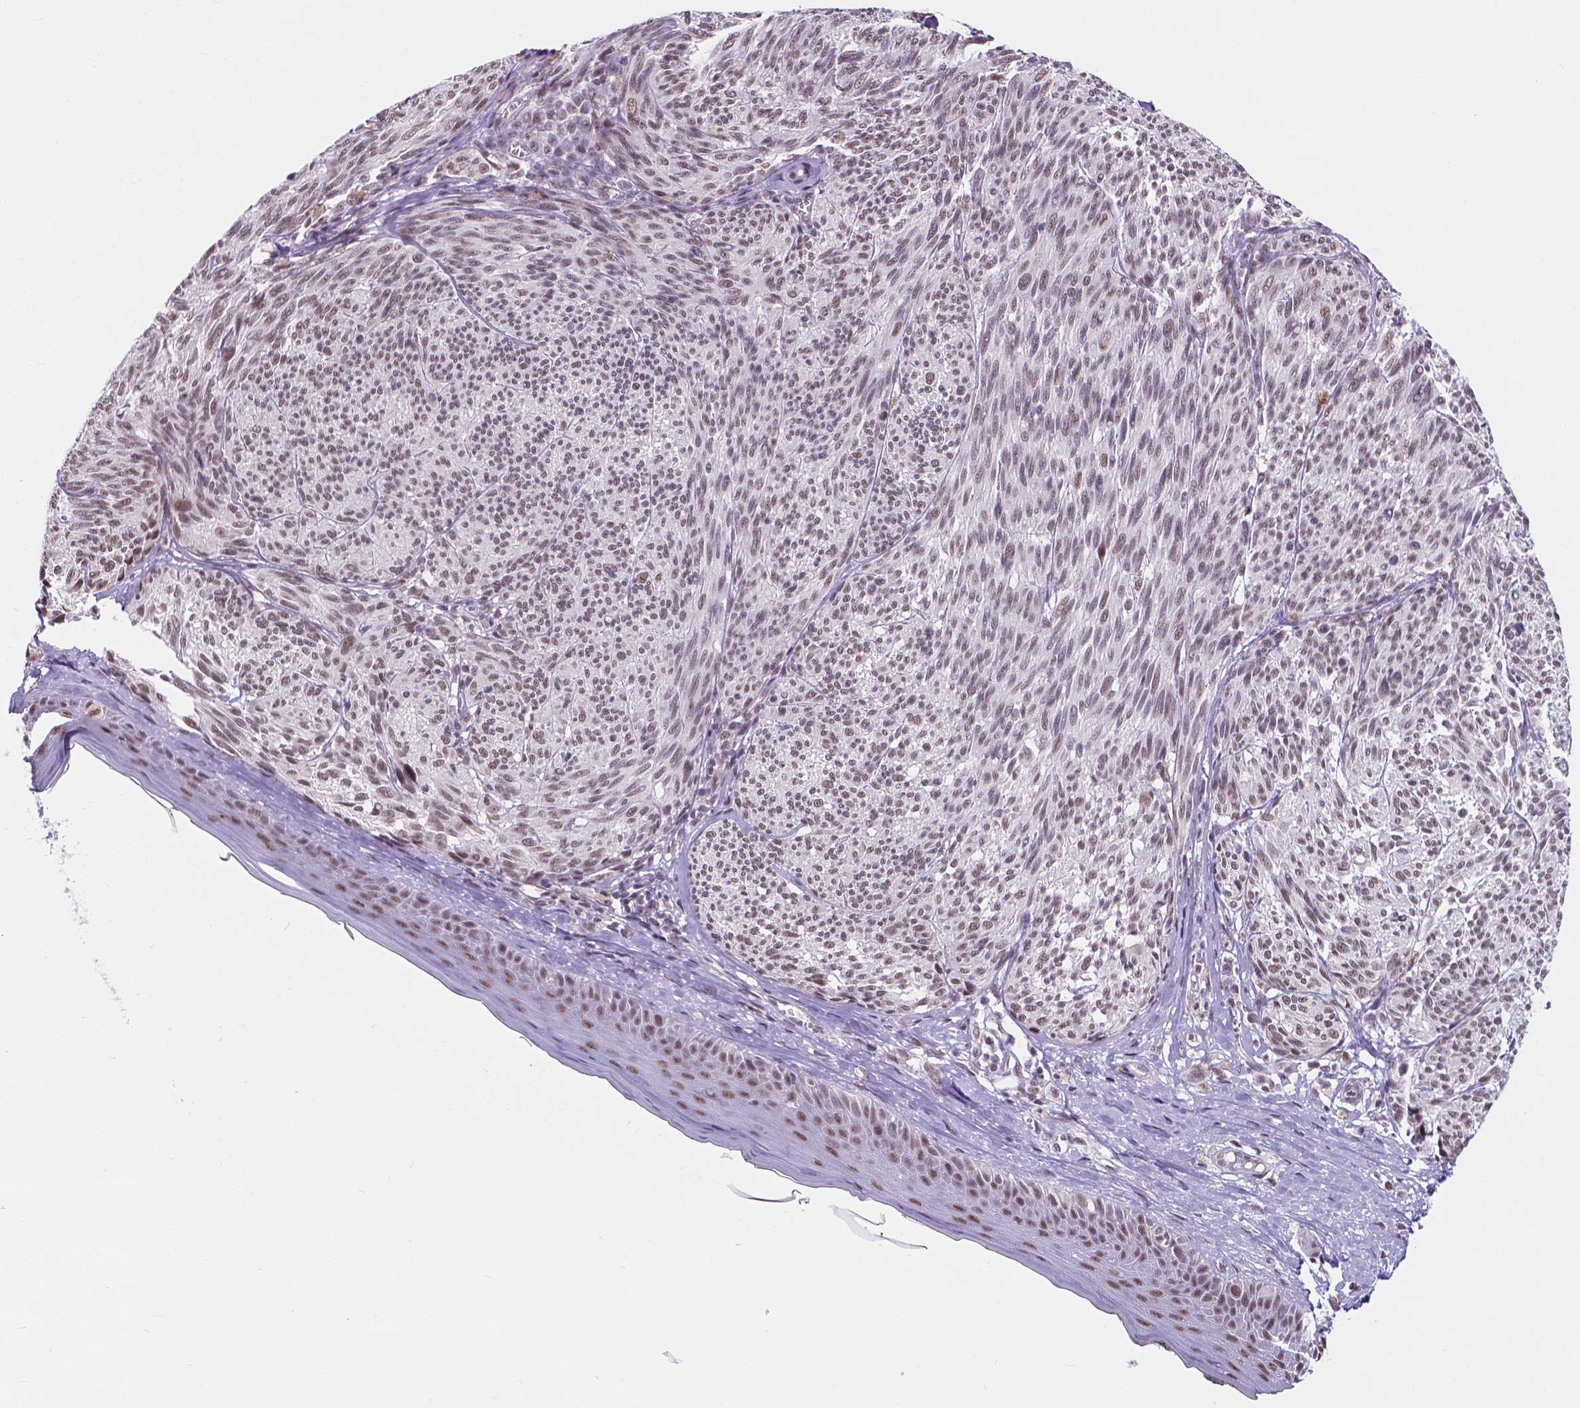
{"staining": {"intensity": "weak", "quantity": ">75%", "location": "nuclear"}, "tissue": "melanoma", "cell_type": "Tumor cells", "image_type": "cancer", "snomed": [{"axis": "morphology", "description": "Malignant melanoma, NOS"}, {"axis": "topography", "description": "Skin"}], "caption": "A high-resolution micrograph shows immunohistochemistry (IHC) staining of malignant melanoma, which exhibits weak nuclear expression in approximately >75% of tumor cells.", "gene": "BCAS2", "patient": {"sex": "male", "age": 79}}